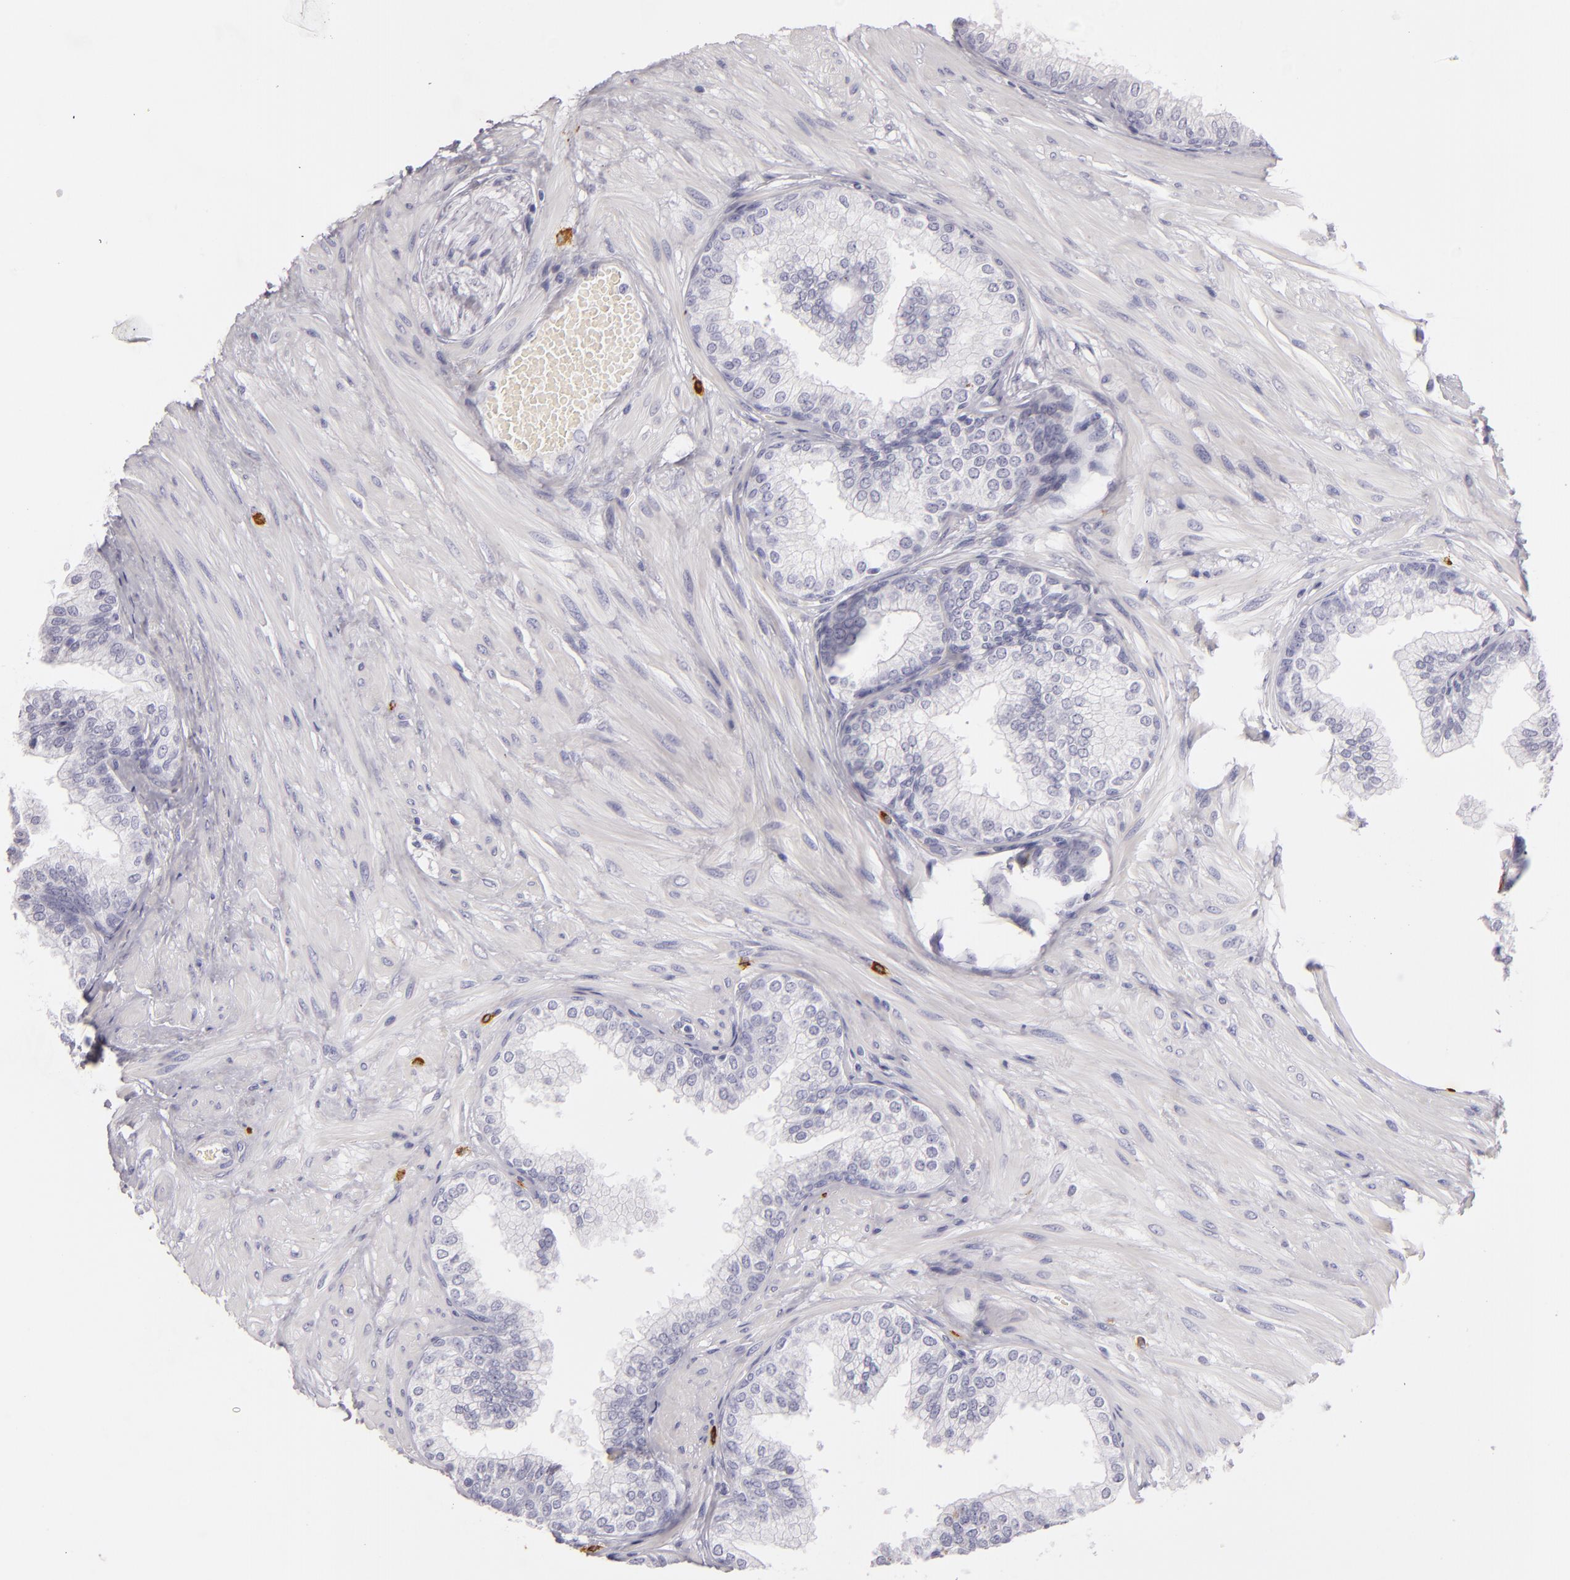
{"staining": {"intensity": "negative", "quantity": "none", "location": "none"}, "tissue": "prostate", "cell_type": "Glandular cells", "image_type": "normal", "snomed": [{"axis": "morphology", "description": "Normal tissue, NOS"}, {"axis": "topography", "description": "Prostate"}], "caption": "There is no significant expression in glandular cells of prostate. Brightfield microscopy of IHC stained with DAB (brown) and hematoxylin (blue), captured at high magnification.", "gene": "TPSD1", "patient": {"sex": "male", "age": 60}}